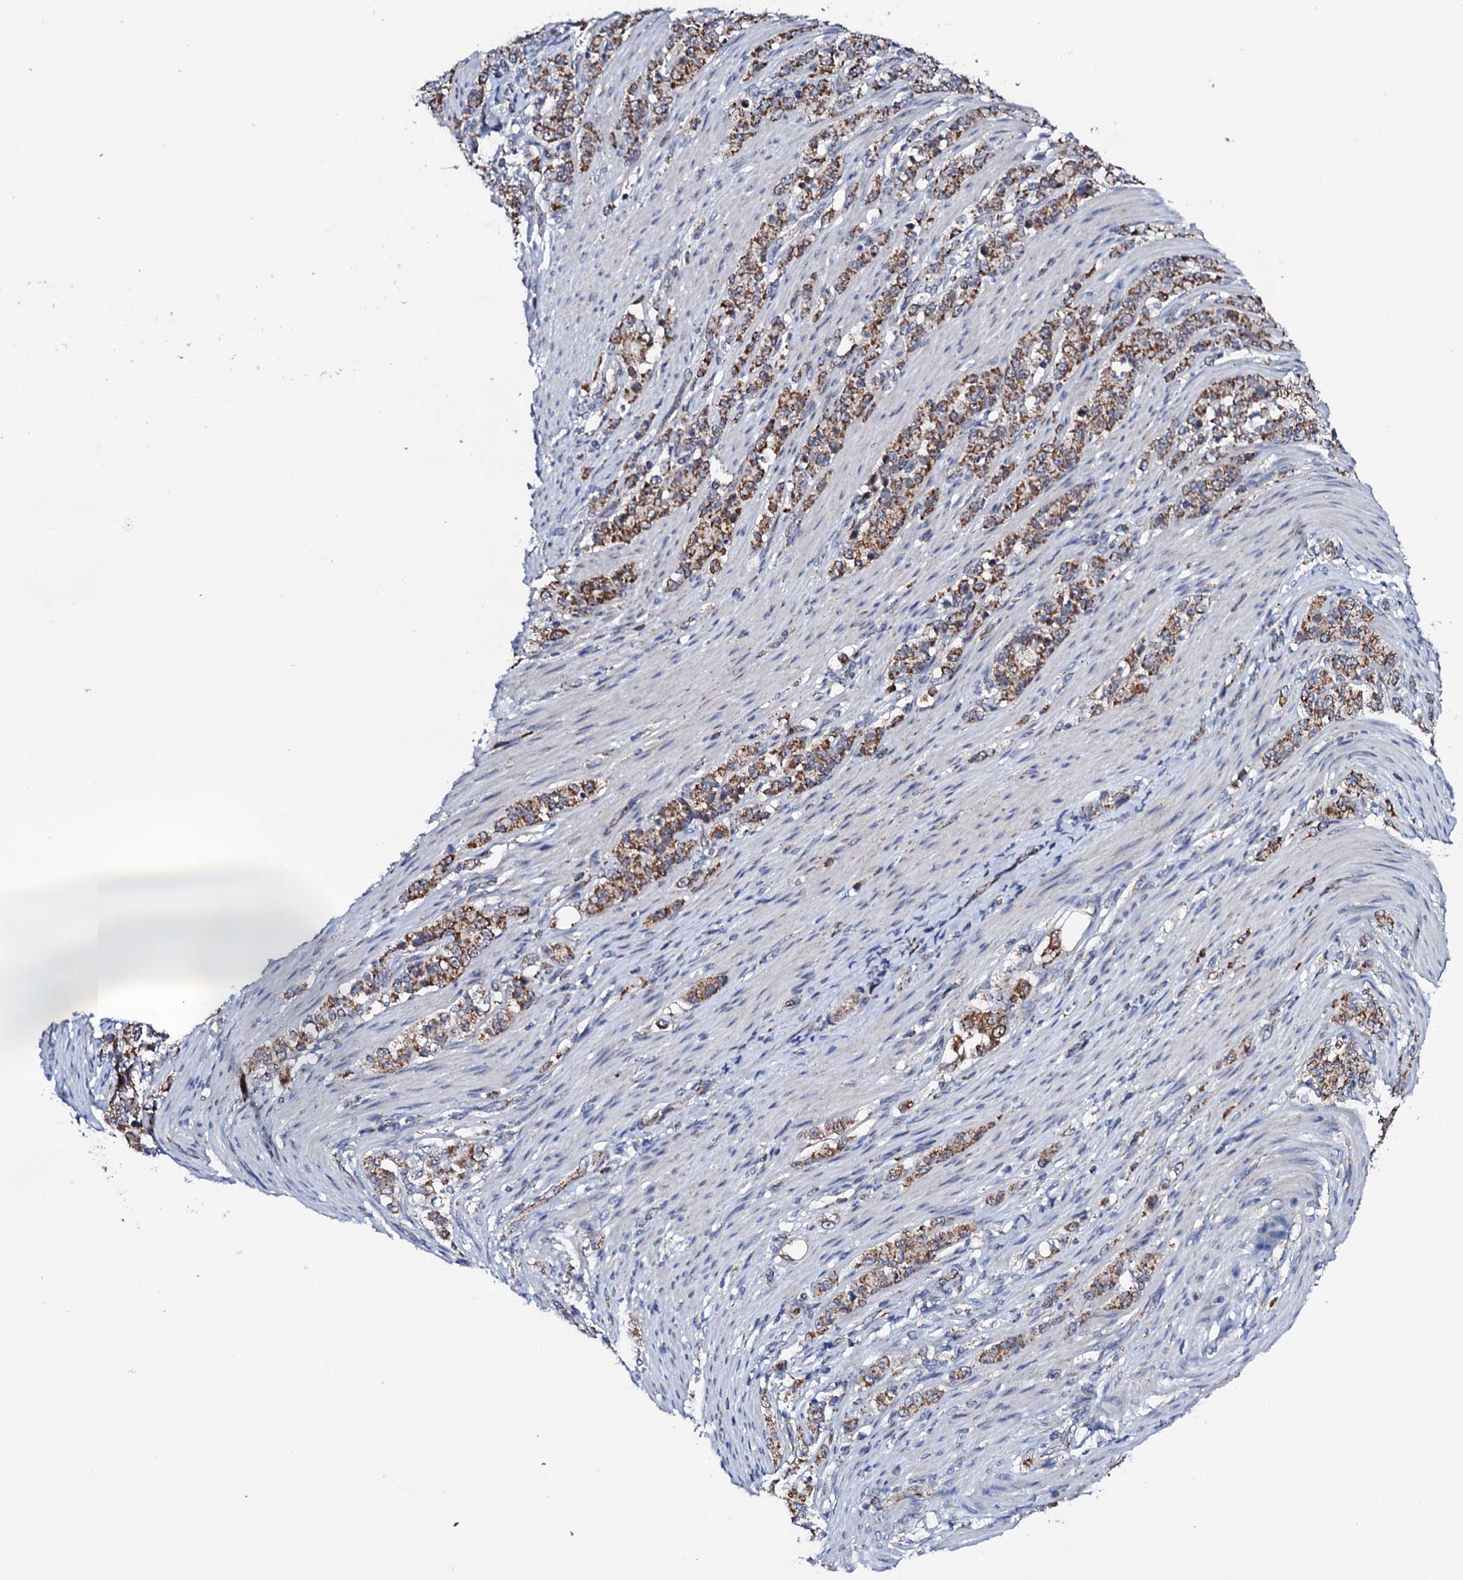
{"staining": {"intensity": "moderate", "quantity": ">75%", "location": "cytoplasmic/membranous"}, "tissue": "stomach cancer", "cell_type": "Tumor cells", "image_type": "cancer", "snomed": [{"axis": "morphology", "description": "Adenocarcinoma, NOS"}, {"axis": "topography", "description": "Stomach"}], "caption": "Stomach cancer stained with a brown dye reveals moderate cytoplasmic/membranous positive positivity in approximately >75% of tumor cells.", "gene": "MTIF3", "patient": {"sex": "female", "age": 79}}